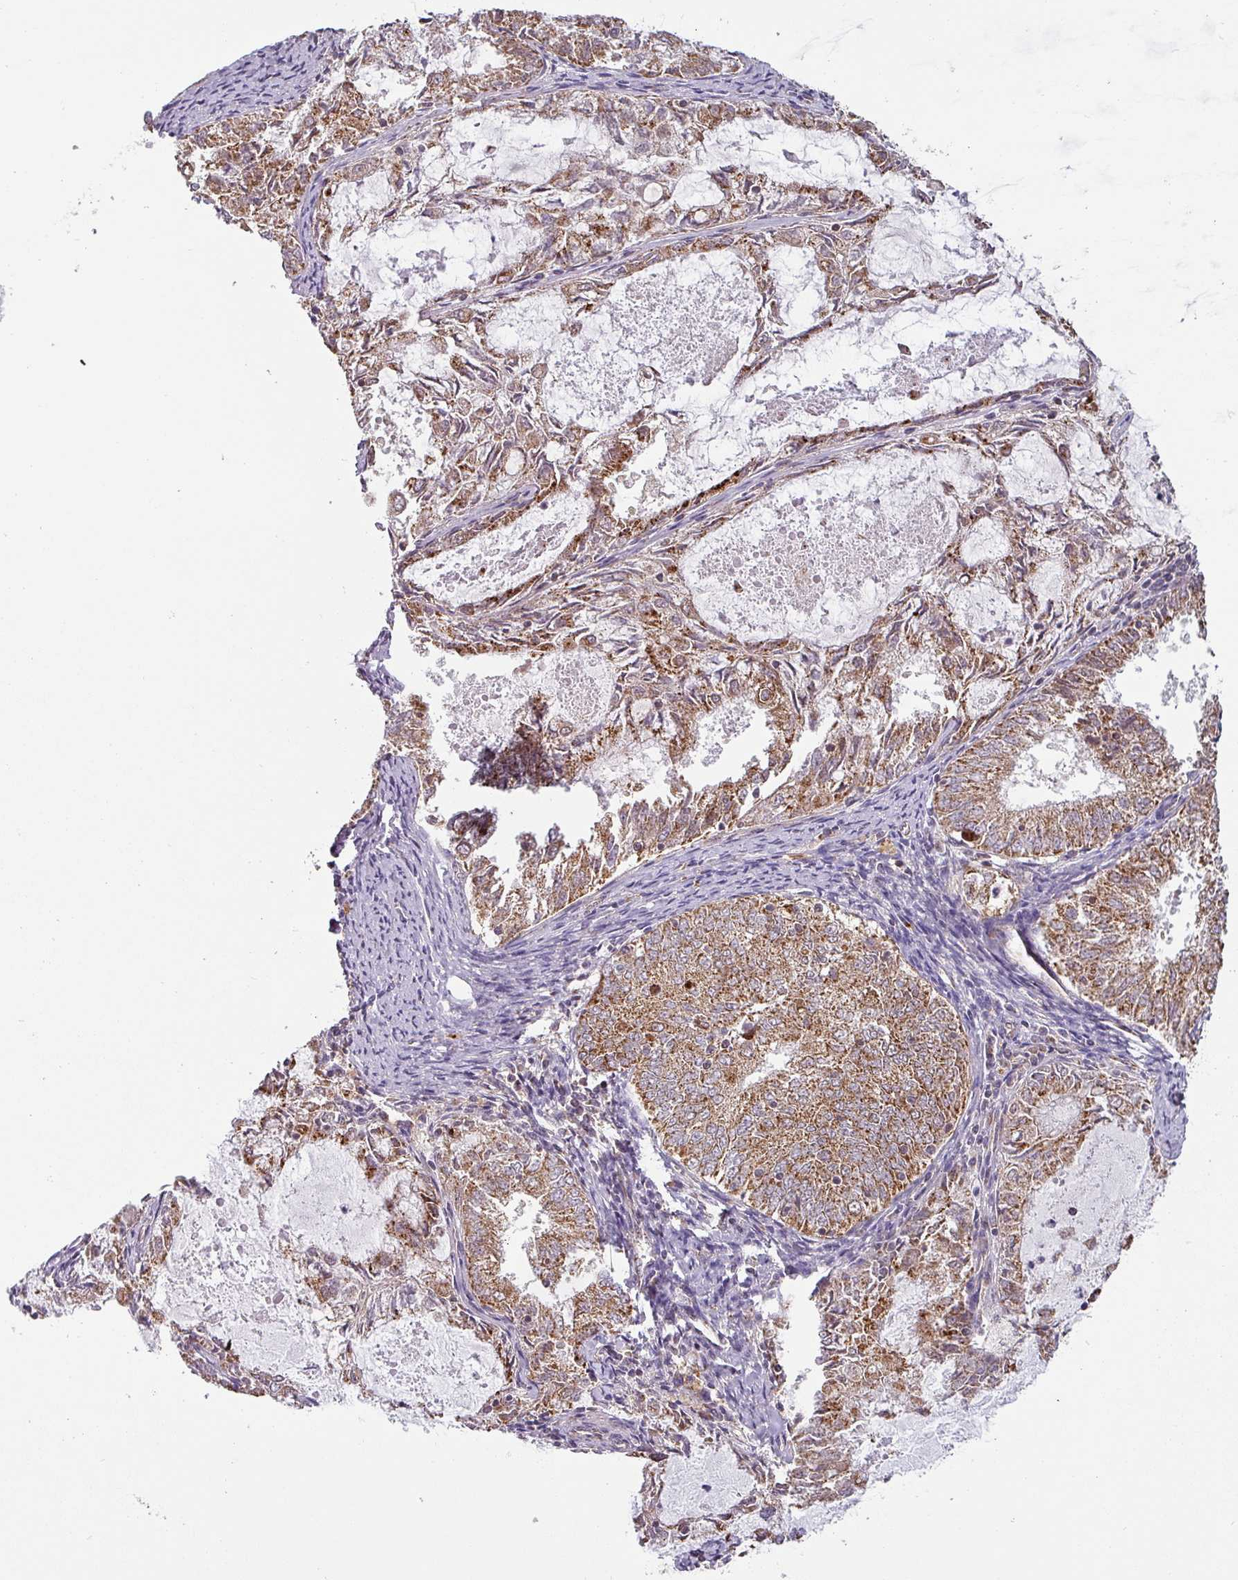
{"staining": {"intensity": "strong", "quantity": ">75%", "location": "cytoplasmic/membranous"}, "tissue": "endometrial cancer", "cell_type": "Tumor cells", "image_type": "cancer", "snomed": [{"axis": "morphology", "description": "Adenocarcinoma, NOS"}, {"axis": "topography", "description": "Endometrium"}], "caption": "Immunohistochemistry of adenocarcinoma (endometrial) displays high levels of strong cytoplasmic/membranous staining in about >75% of tumor cells. The staining was performed using DAB, with brown indicating positive protein expression. Nuclei are stained blue with hematoxylin.", "gene": "MRPS16", "patient": {"sex": "female", "age": 57}}